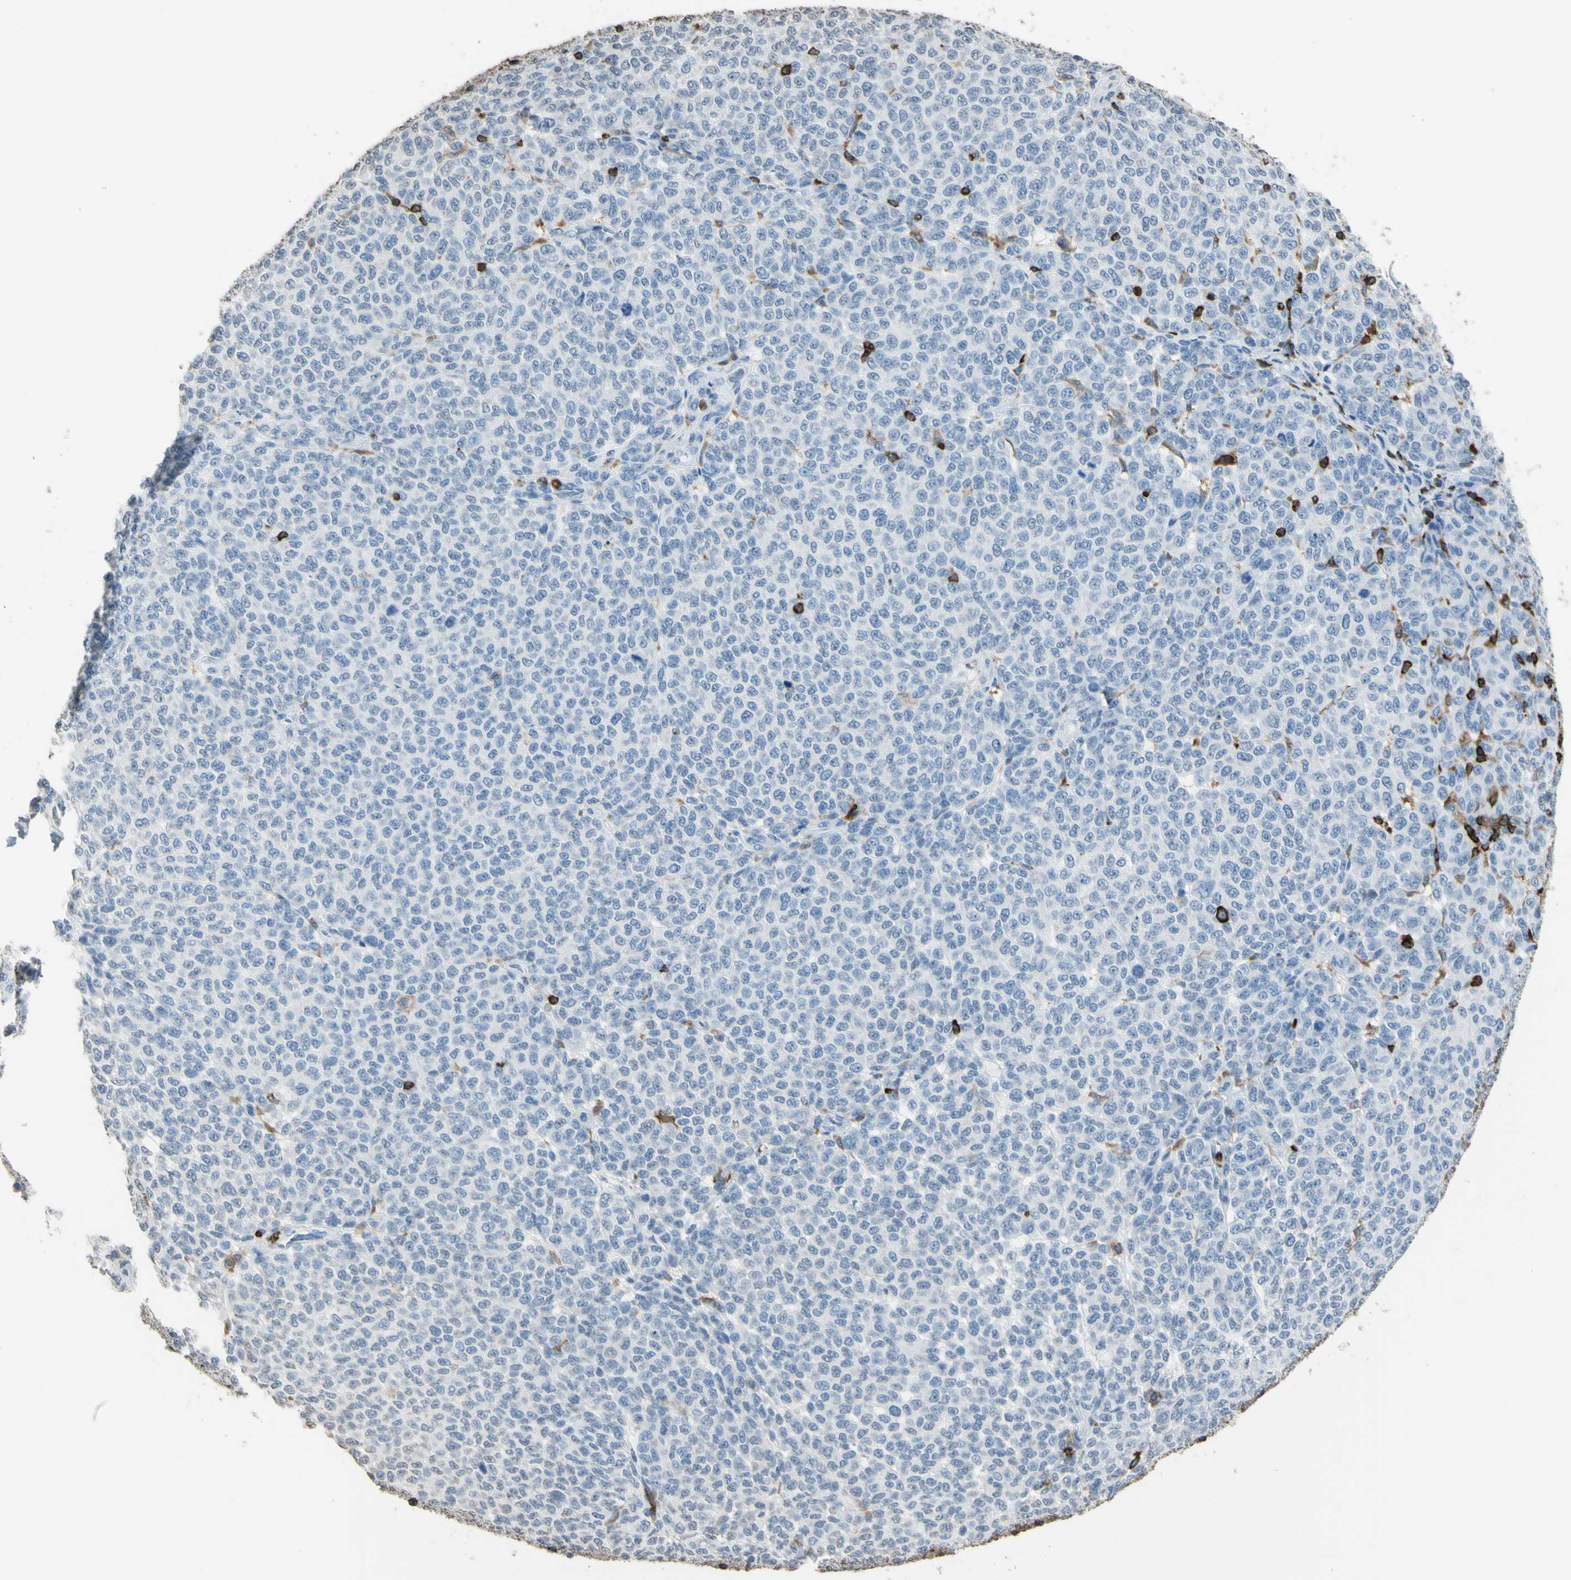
{"staining": {"intensity": "weak", "quantity": "<25%", "location": "cytoplasmic/membranous"}, "tissue": "melanoma", "cell_type": "Tumor cells", "image_type": "cancer", "snomed": [{"axis": "morphology", "description": "Malignant melanoma, NOS"}, {"axis": "topography", "description": "Skin"}], "caption": "This is an immunohistochemistry histopathology image of melanoma. There is no positivity in tumor cells.", "gene": "PSTPIP1", "patient": {"sex": "male", "age": 59}}